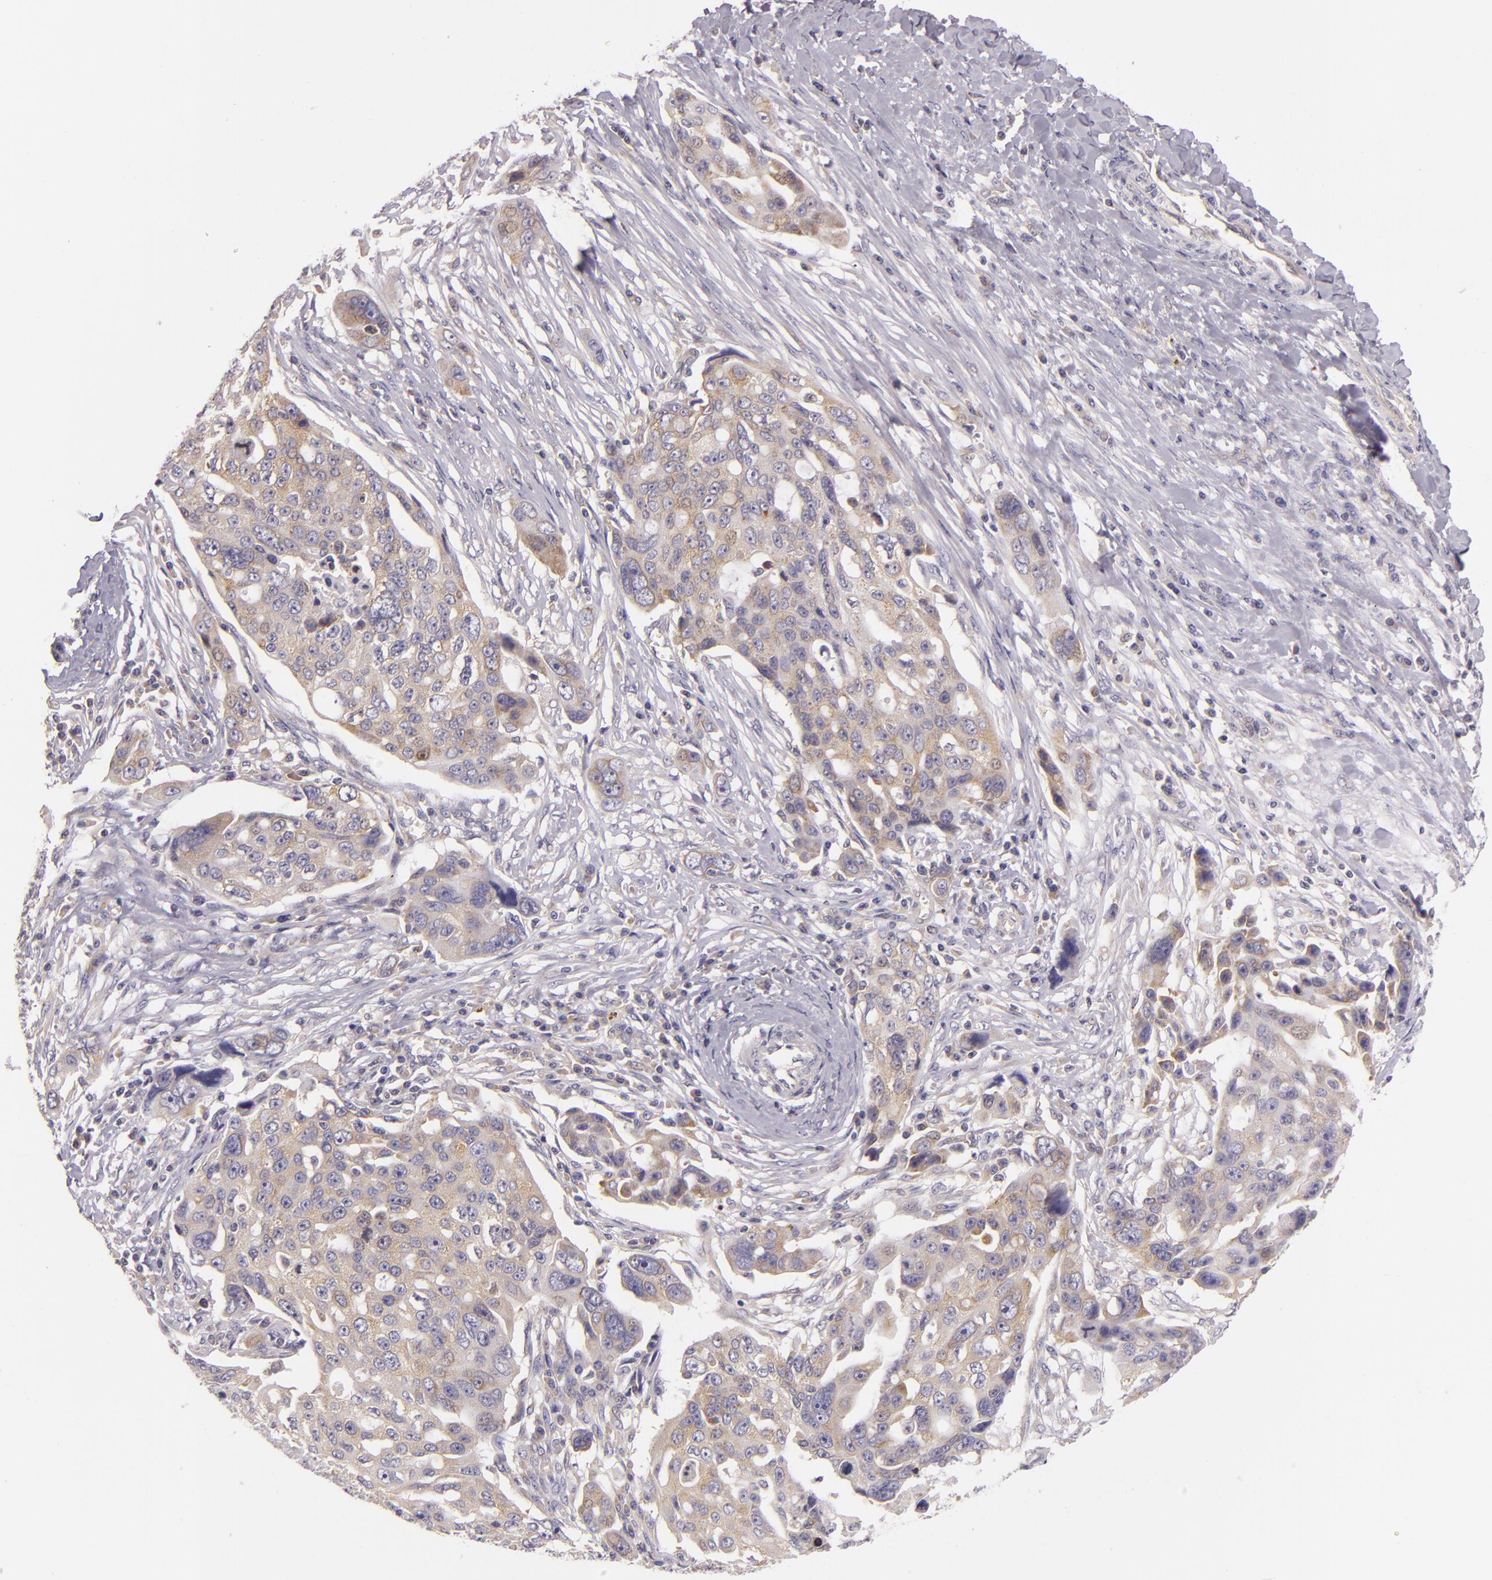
{"staining": {"intensity": "weak", "quantity": "25%-75%", "location": "cytoplasmic/membranous"}, "tissue": "ovarian cancer", "cell_type": "Tumor cells", "image_type": "cancer", "snomed": [{"axis": "morphology", "description": "Carcinoma, endometroid"}, {"axis": "topography", "description": "Ovary"}], "caption": "DAB (3,3'-diaminobenzidine) immunohistochemical staining of human ovarian cancer displays weak cytoplasmic/membranous protein positivity in about 25%-75% of tumor cells.", "gene": "UPF3B", "patient": {"sex": "female", "age": 75}}